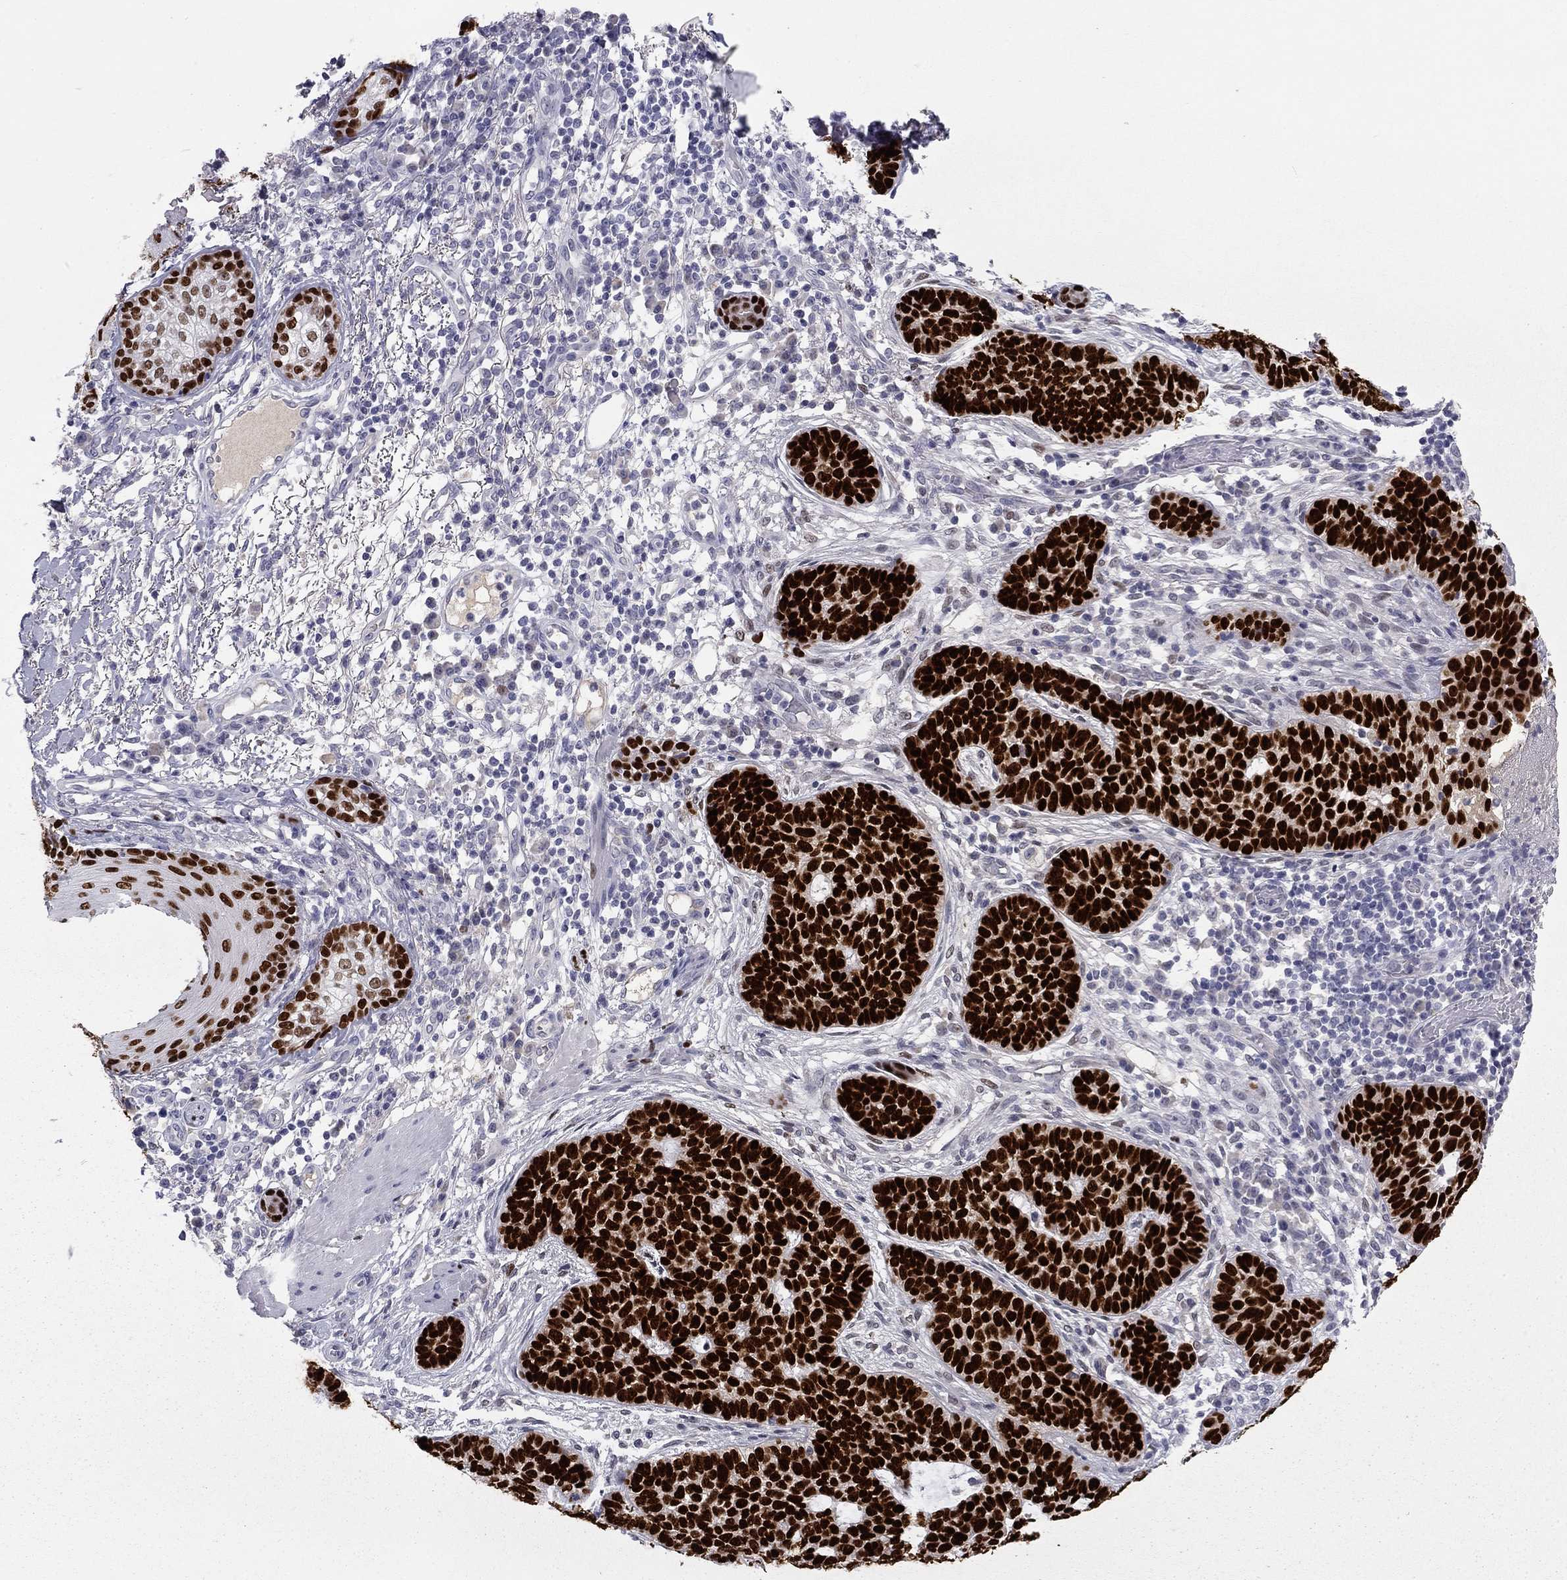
{"staining": {"intensity": "strong", "quantity": ">75%", "location": "nuclear"}, "tissue": "skin cancer", "cell_type": "Tumor cells", "image_type": "cancer", "snomed": [{"axis": "morphology", "description": "Squamous cell carcinoma, NOS"}, {"axis": "topography", "description": "Skin"}], "caption": "Human skin squamous cell carcinoma stained with a brown dye exhibits strong nuclear positive staining in approximately >75% of tumor cells.", "gene": "TFAP2B", "patient": {"sex": "male", "age": 88}}